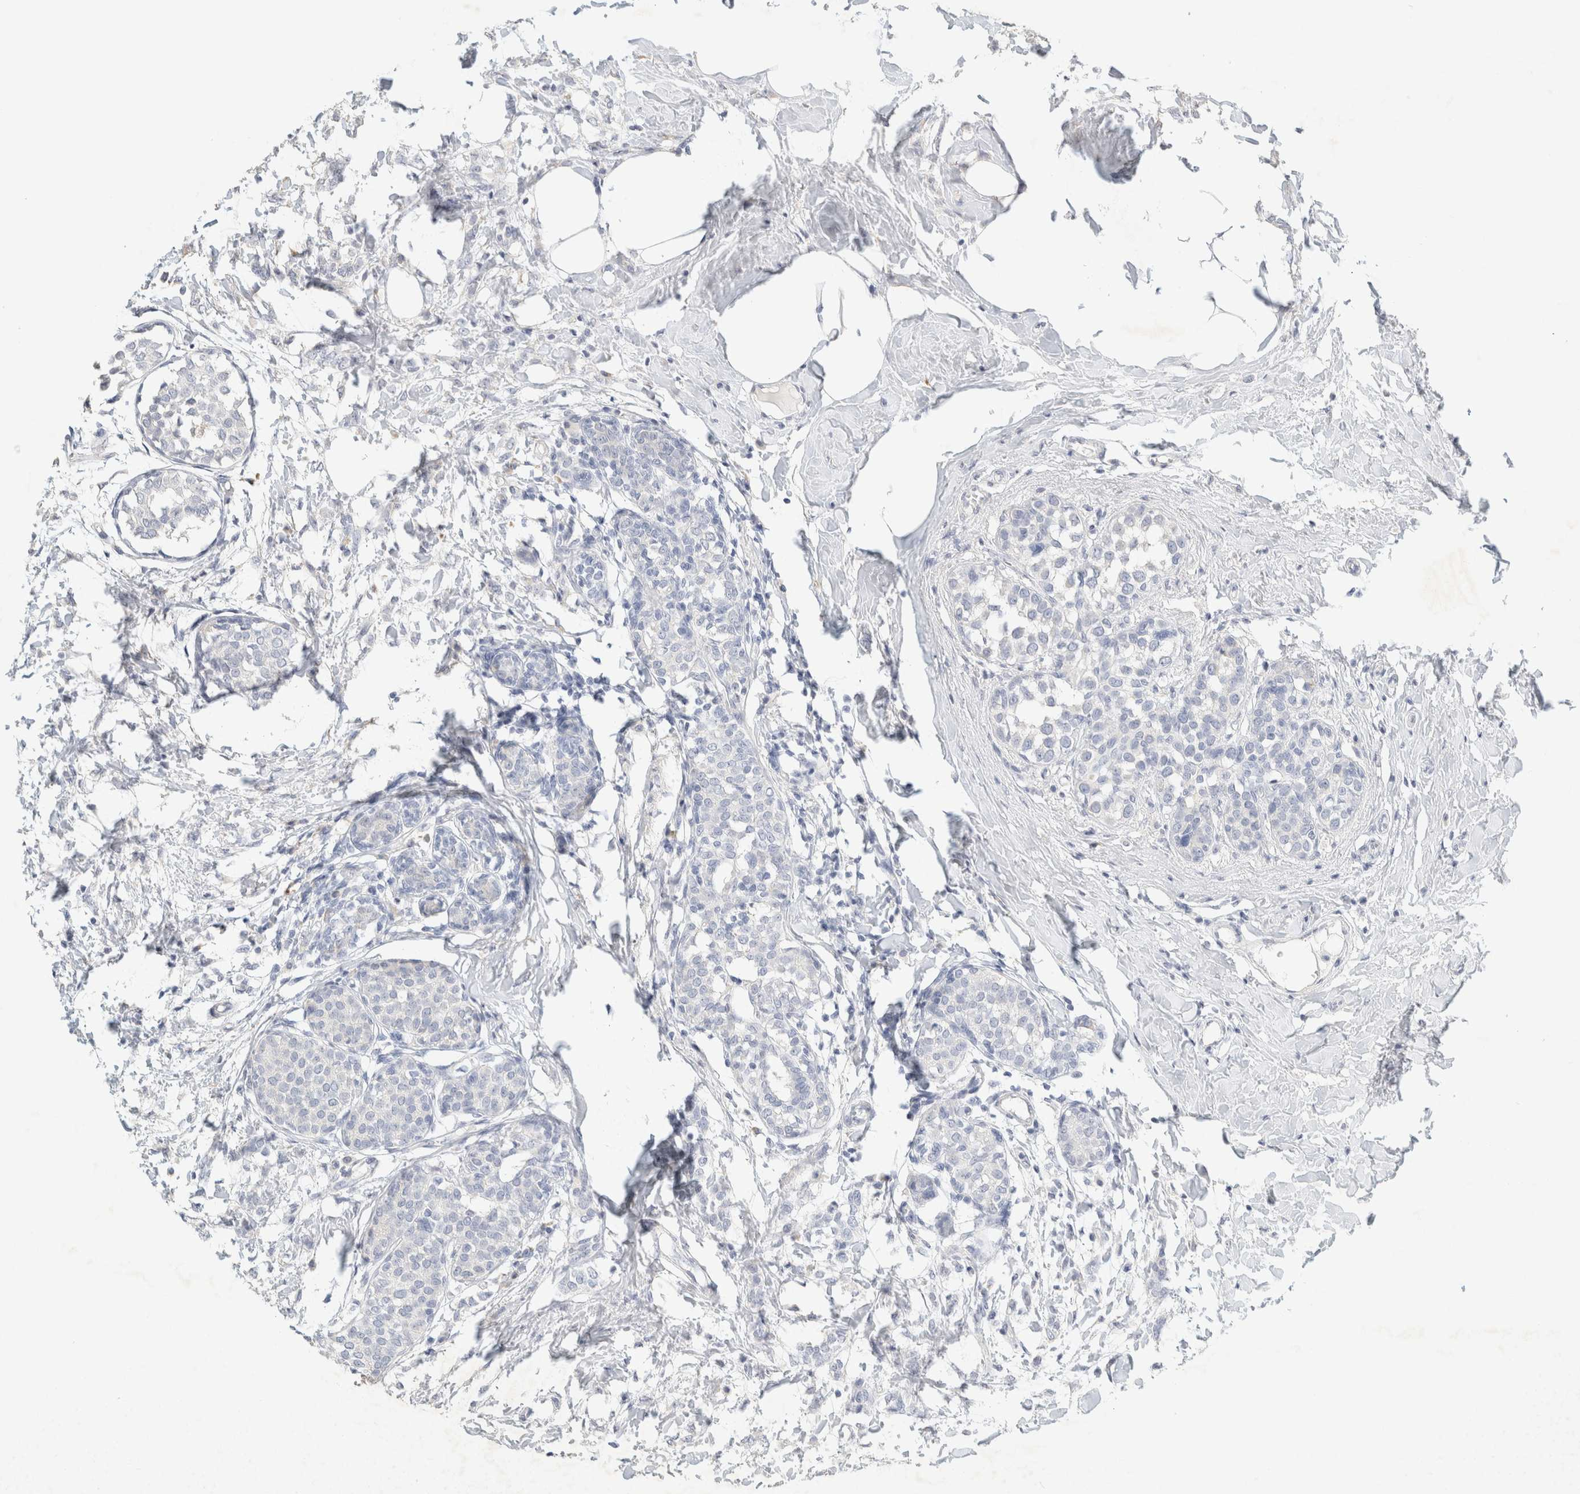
{"staining": {"intensity": "negative", "quantity": "none", "location": "none"}, "tissue": "breast cancer", "cell_type": "Tumor cells", "image_type": "cancer", "snomed": [{"axis": "morphology", "description": "Lobular carcinoma, in situ"}, {"axis": "morphology", "description": "Lobular carcinoma"}, {"axis": "topography", "description": "Breast"}], "caption": "Breast lobular carcinoma in situ was stained to show a protein in brown. There is no significant staining in tumor cells.", "gene": "NEFM", "patient": {"sex": "female", "age": 41}}